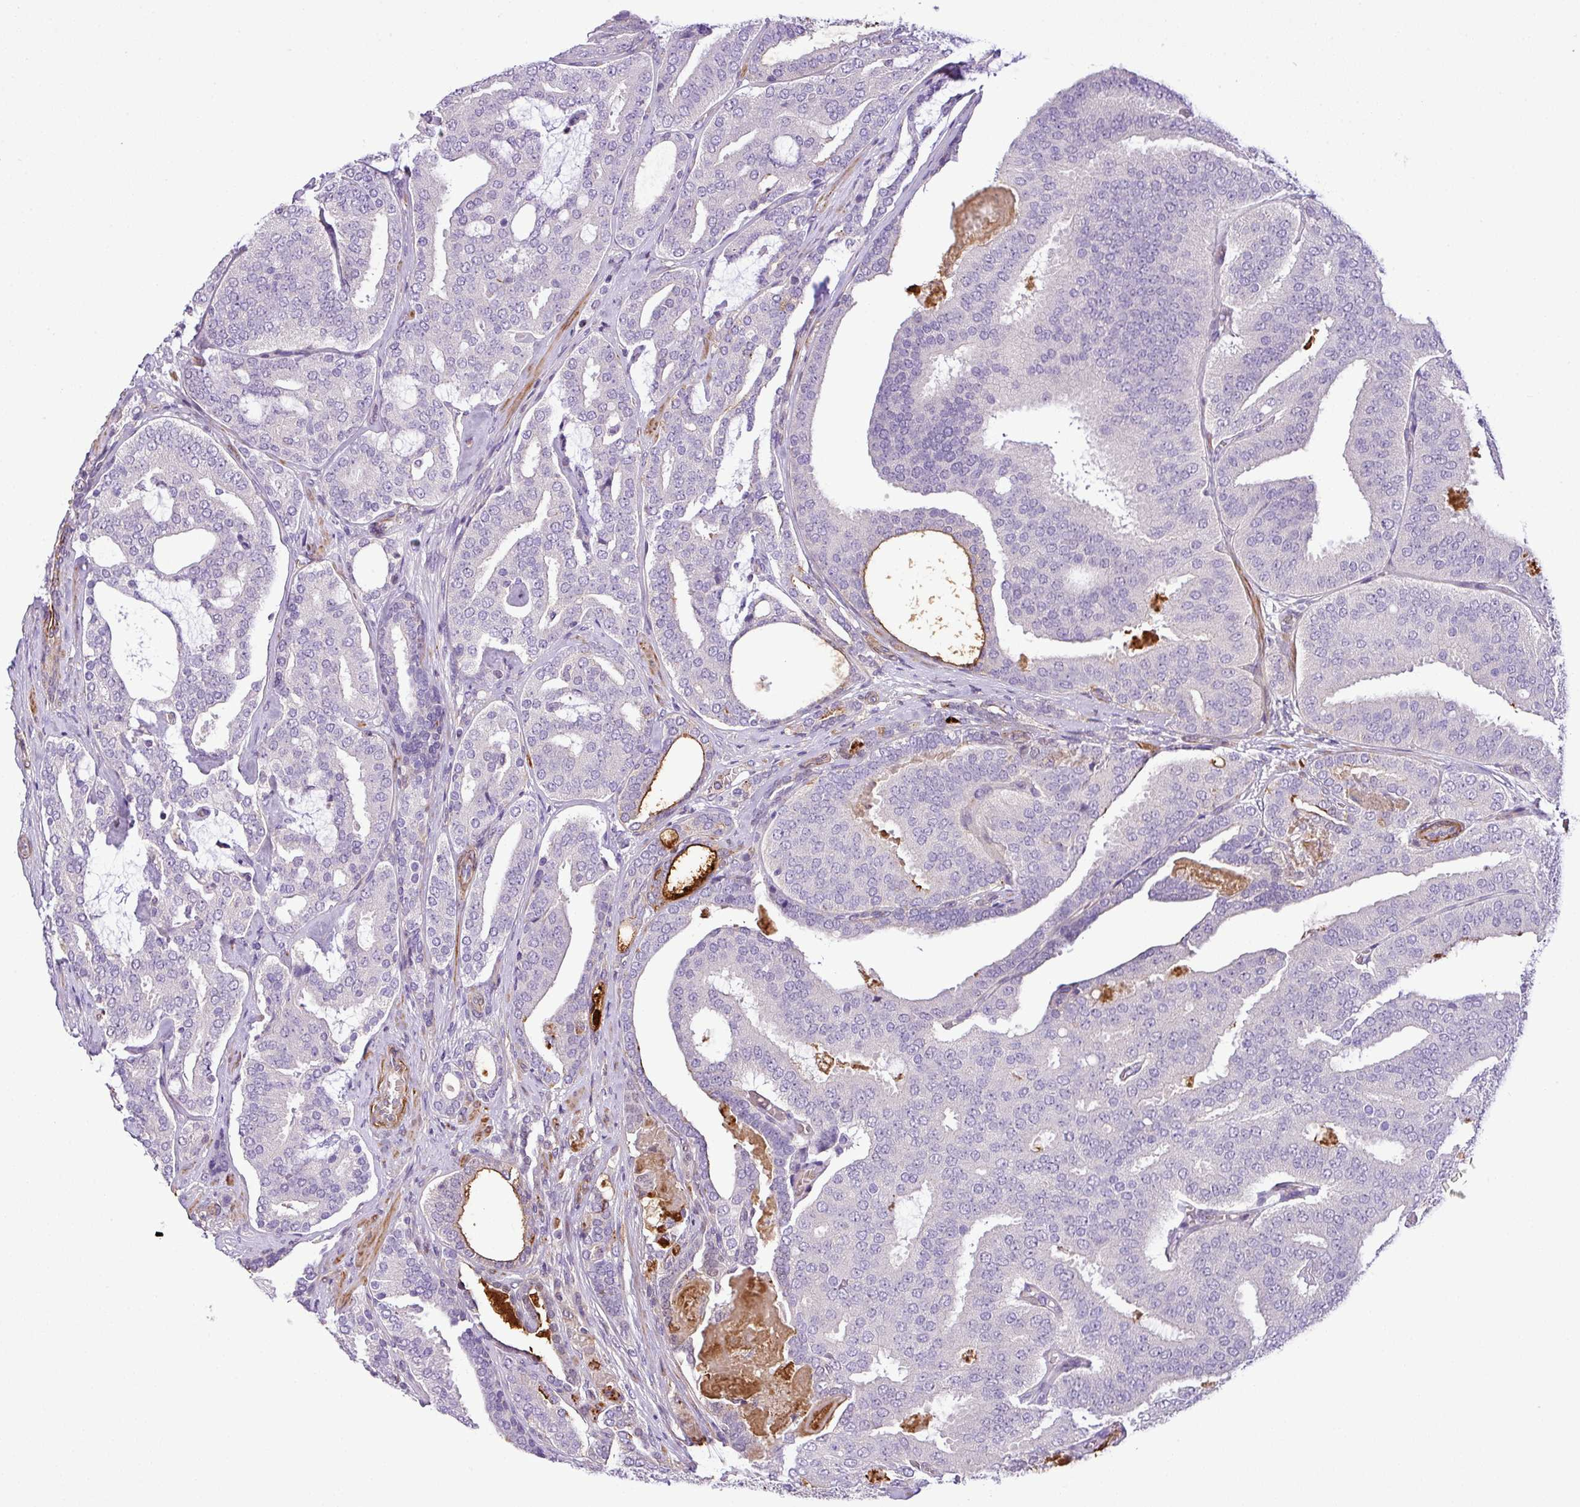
{"staining": {"intensity": "negative", "quantity": "none", "location": "none"}, "tissue": "prostate cancer", "cell_type": "Tumor cells", "image_type": "cancer", "snomed": [{"axis": "morphology", "description": "Adenocarcinoma, High grade"}, {"axis": "topography", "description": "Prostate"}], "caption": "This is an IHC image of human prostate adenocarcinoma (high-grade). There is no positivity in tumor cells.", "gene": "NBEAL2", "patient": {"sex": "male", "age": 65}}